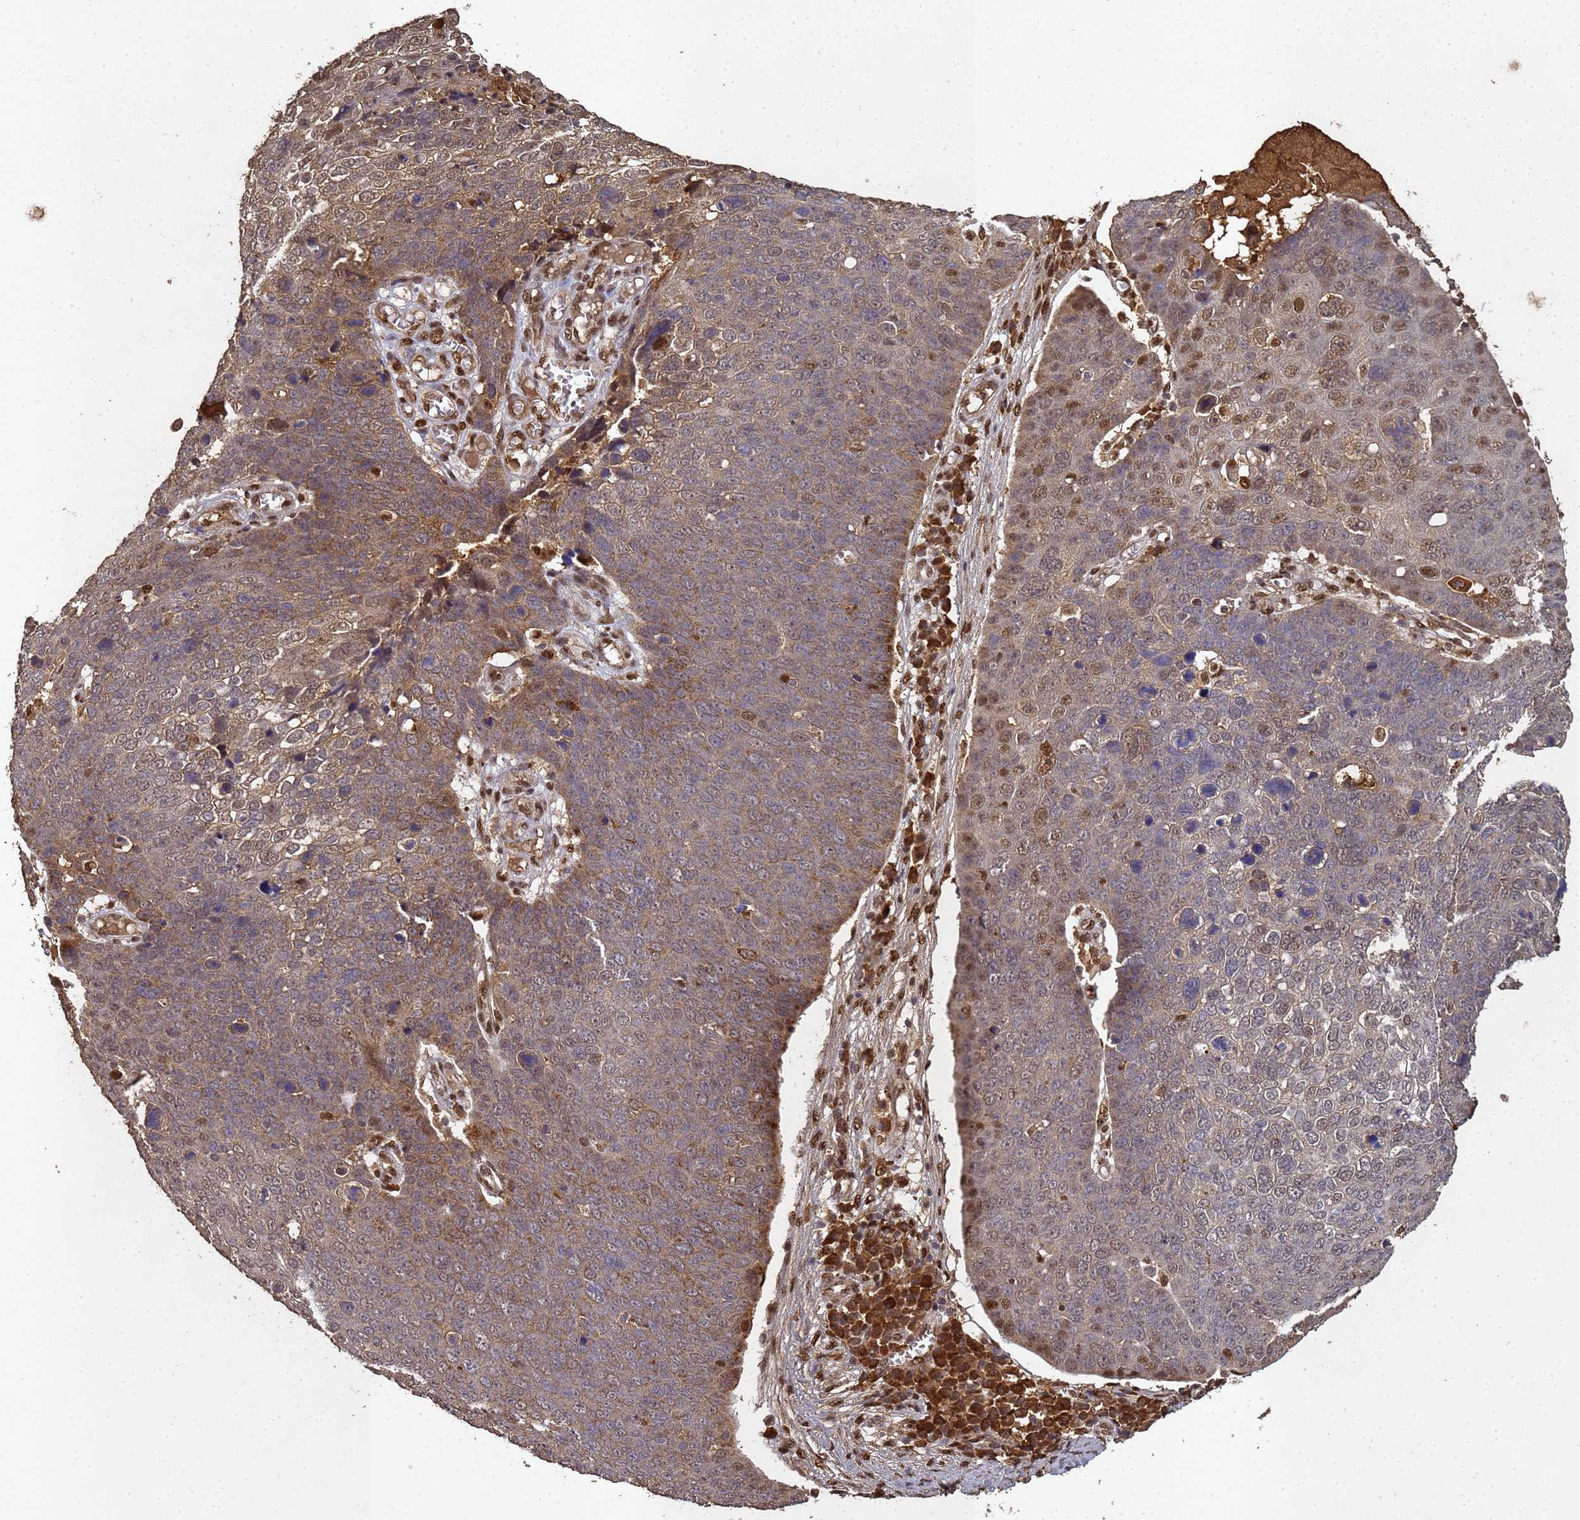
{"staining": {"intensity": "moderate", "quantity": "<25%", "location": "nuclear"}, "tissue": "skin cancer", "cell_type": "Tumor cells", "image_type": "cancer", "snomed": [{"axis": "morphology", "description": "Squamous cell carcinoma, NOS"}, {"axis": "topography", "description": "Skin"}], "caption": "A photomicrograph showing moderate nuclear expression in approximately <25% of tumor cells in skin cancer, as visualized by brown immunohistochemical staining.", "gene": "SECISBP2", "patient": {"sex": "male", "age": 71}}